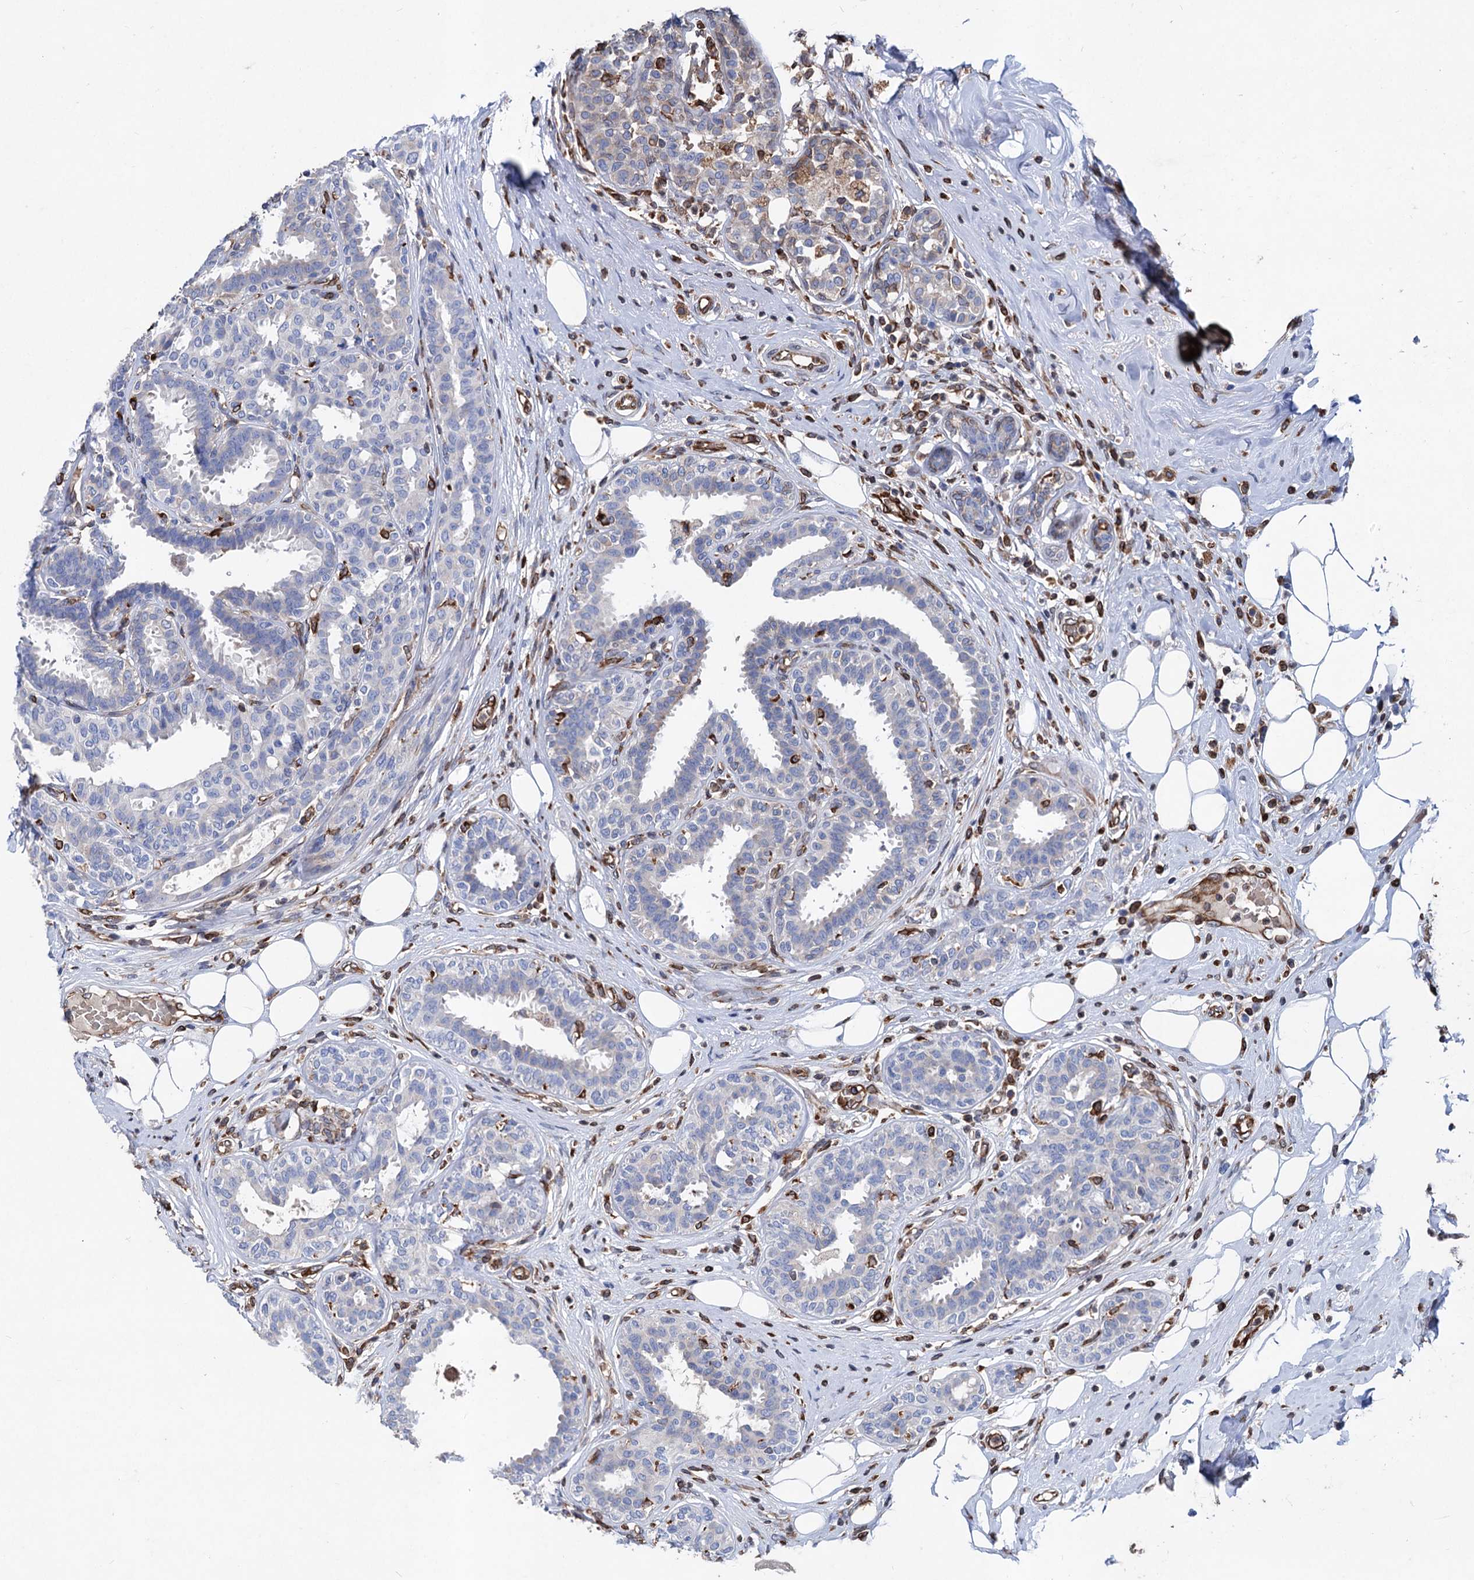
{"staining": {"intensity": "negative", "quantity": "none", "location": "none"}, "tissue": "breast cancer", "cell_type": "Tumor cells", "image_type": "cancer", "snomed": [{"axis": "morphology", "description": "Lobular carcinoma"}, {"axis": "topography", "description": "Breast"}], "caption": "This is an IHC photomicrograph of human breast cancer. There is no staining in tumor cells.", "gene": "STING1", "patient": {"sex": "female", "age": 51}}